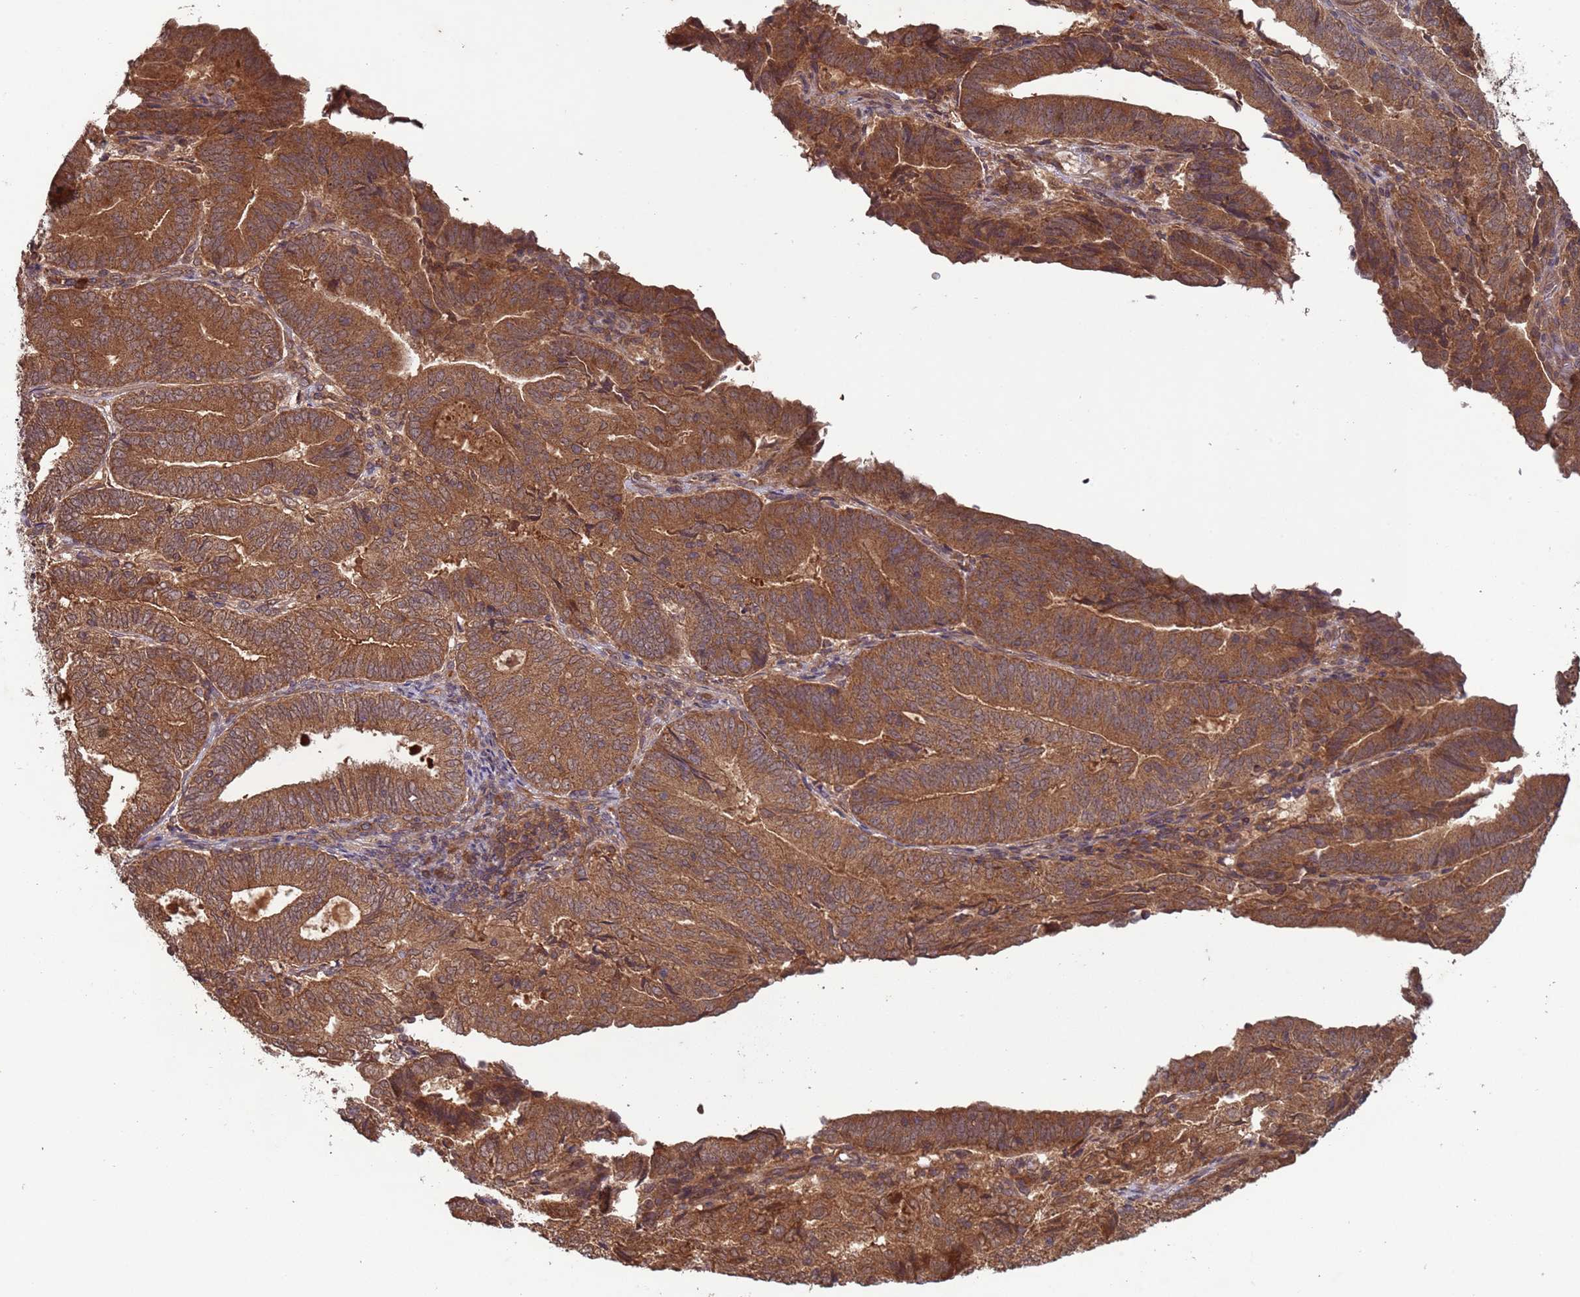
{"staining": {"intensity": "strong", "quantity": ">75%", "location": "cytoplasmic/membranous"}, "tissue": "endometrial cancer", "cell_type": "Tumor cells", "image_type": "cancer", "snomed": [{"axis": "morphology", "description": "Adenocarcinoma, NOS"}, {"axis": "topography", "description": "Endometrium"}], "caption": "Immunohistochemical staining of human endometrial cancer exhibits strong cytoplasmic/membranous protein expression in about >75% of tumor cells.", "gene": "ERI1", "patient": {"sex": "female", "age": 70}}